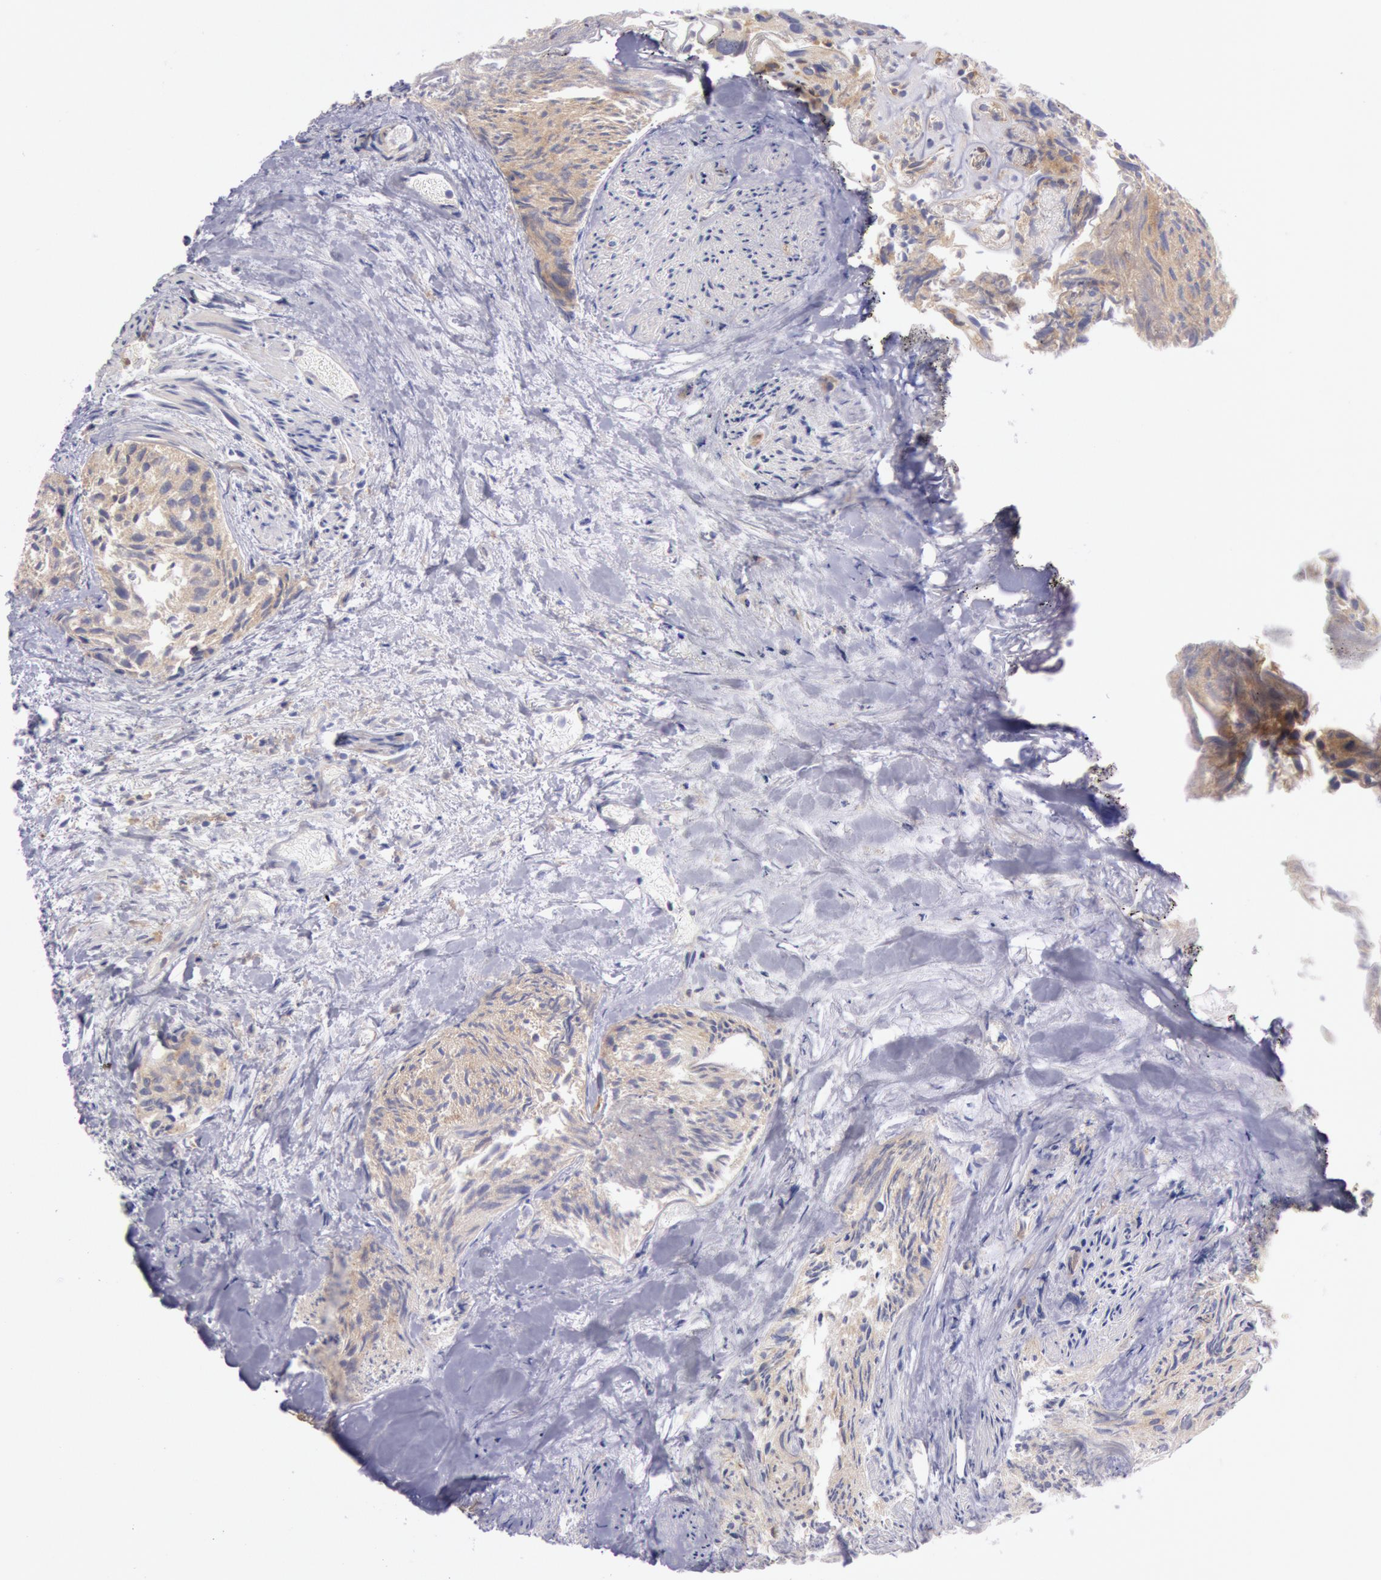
{"staining": {"intensity": "weak", "quantity": "25%-75%", "location": "cytoplasmic/membranous"}, "tissue": "urothelial cancer", "cell_type": "Tumor cells", "image_type": "cancer", "snomed": [{"axis": "morphology", "description": "Urothelial carcinoma, High grade"}, {"axis": "topography", "description": "Urinary bladder"}], "caption": "Protein staining exhibits weak cytoplasmic/membranous expression in about 25%-75% of tumor cells in urothelial carcinoma (high-grade).", "gene": "MYO5A", "patient": {"sex": "female", "age": 78}}